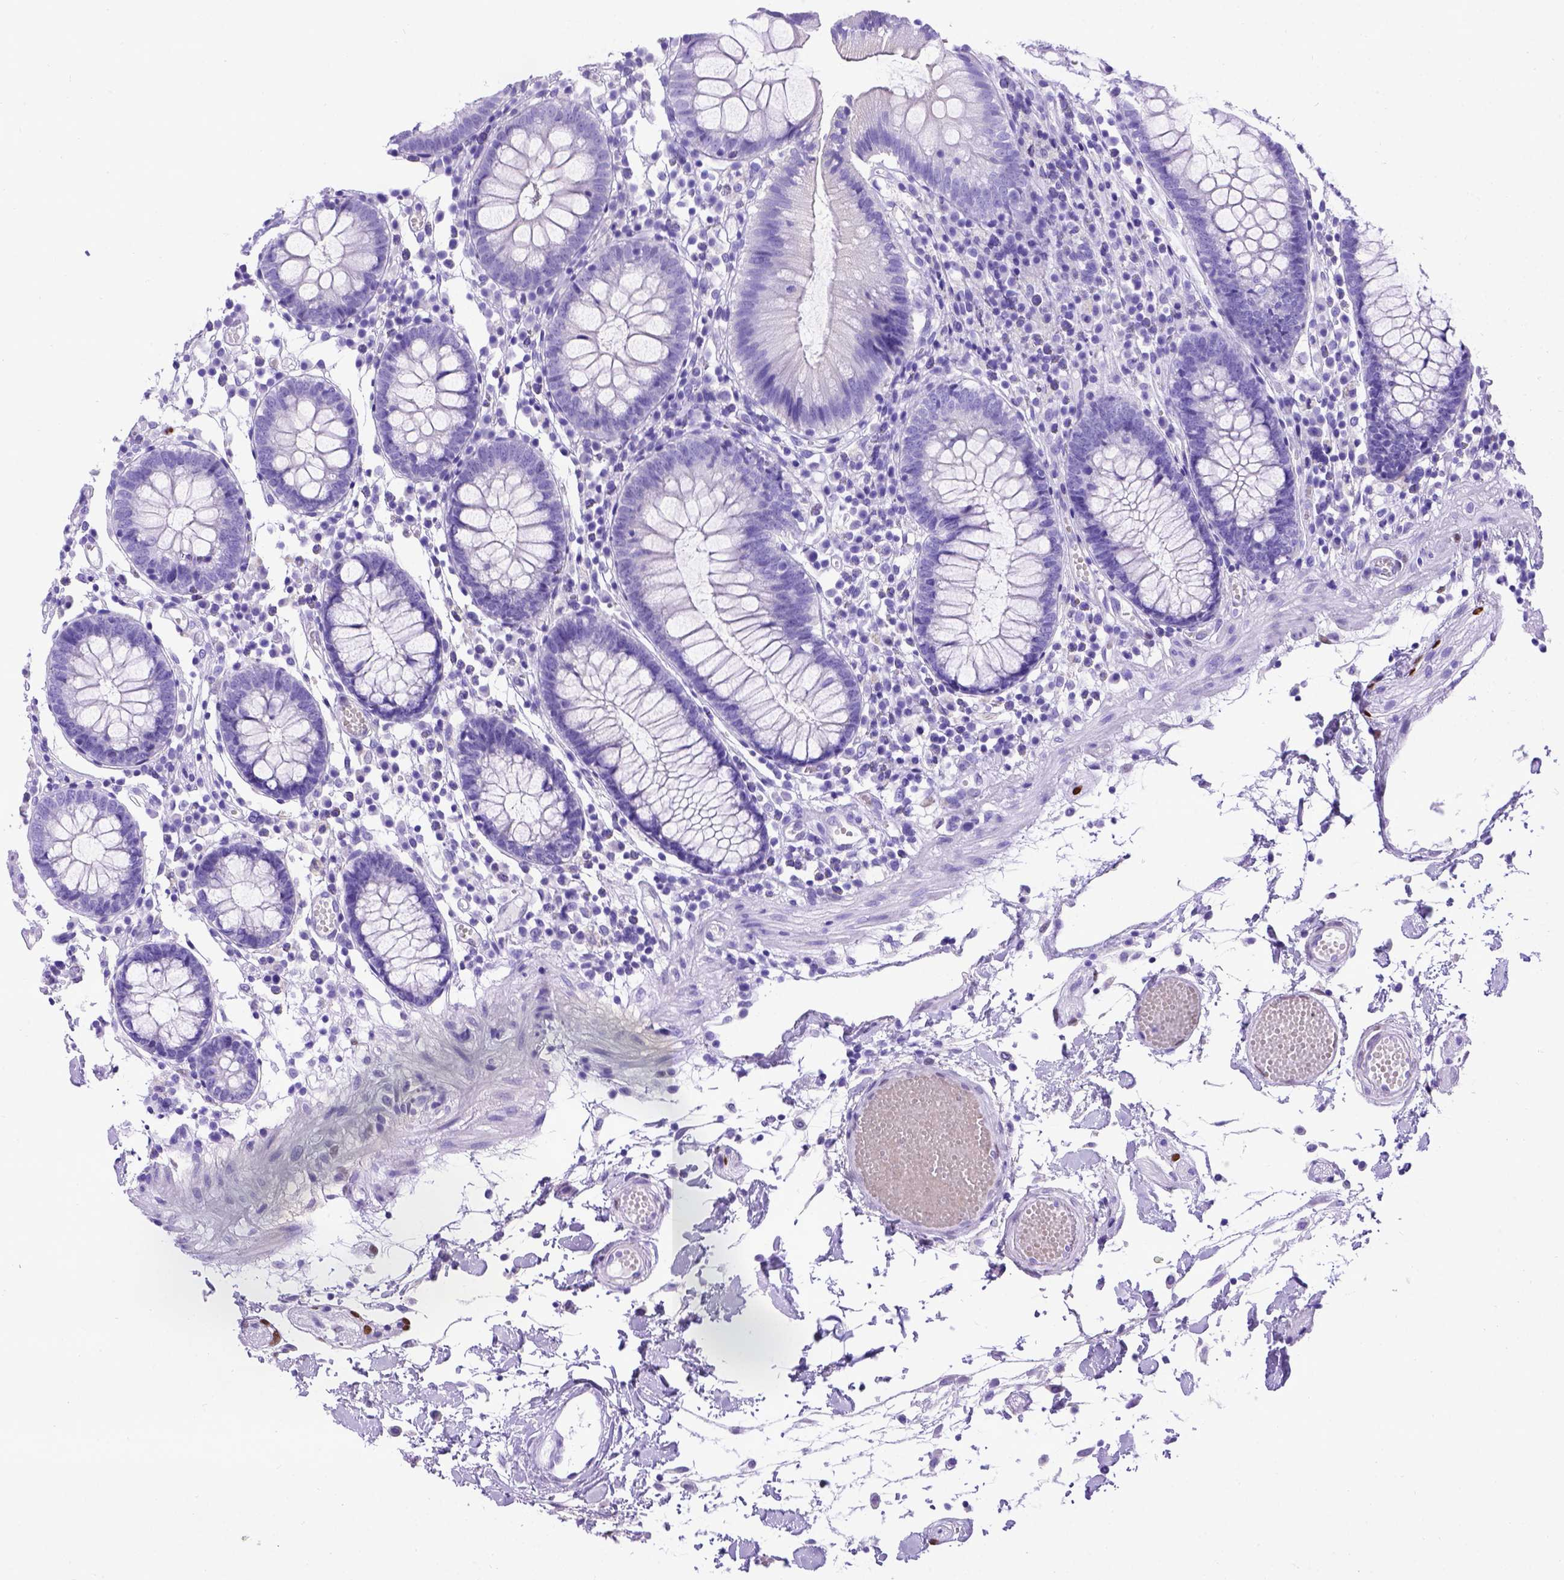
{"staining": {"intensity": "negative", "quantity": "none", "location": "none"}, "tissue": "colon", "cell_type": "Endothelial cells", "image_type": "normal", "snomed": [{"axis": "morphology", "description": "Normal tissue, NOS"}, {"axis": "morphology", "description": "Adenocarcinoma, NOS"}, {"axis": "topography", "description": "Colon"}], "caption": "A high-resolution photomicrograph shows IHC staining of benign colon, which reveals no significant staining in endothelial cells. (Brightfield microscopy of DAB (3,3'-diaminobenzidine) immunohistochemistry (IHC) at high magnification).", "gene": "MEOX2", "patient": {"sex": "male", "age": 83}}